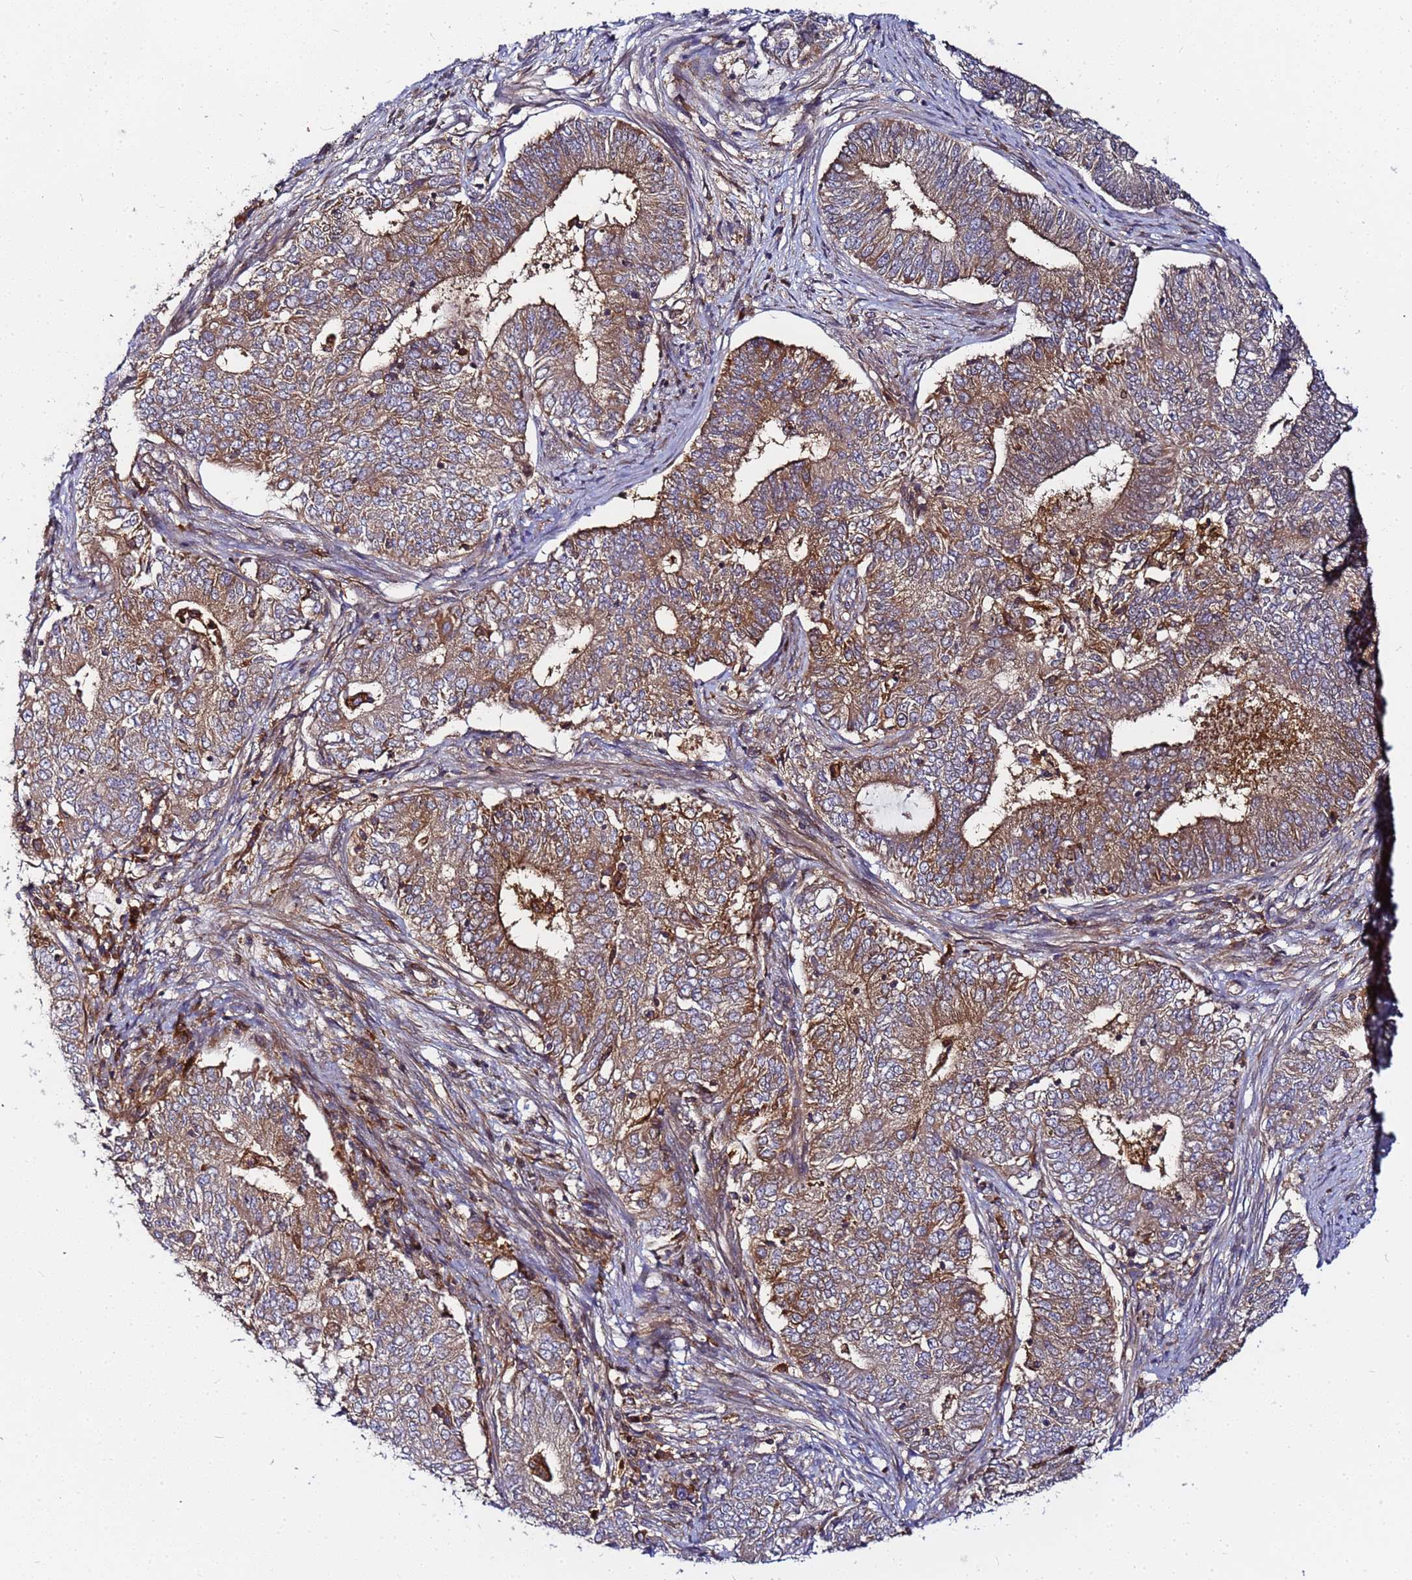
{"staining": {"intensity": "moderate", "quantity": ">75%", "location": "cytoplasmic/membranous"}, "tissue": "endometrial cancer", "cell_type": "Tumor cells", "image_type": "cancer", "snomed": [{"axis": "morphology", "description": "Adenocarcinoma, NOS"}, {"axis": "topography", "description": "Endometrium"}], "caption": "IHC of human endometrial adenocarcinoma reveals medium levels of moderate cytoplasmic/membranous positivity in approximately >75% of tumor cells.", "gene": "CHM", "patient": {"sex": "female", "age": 62}}